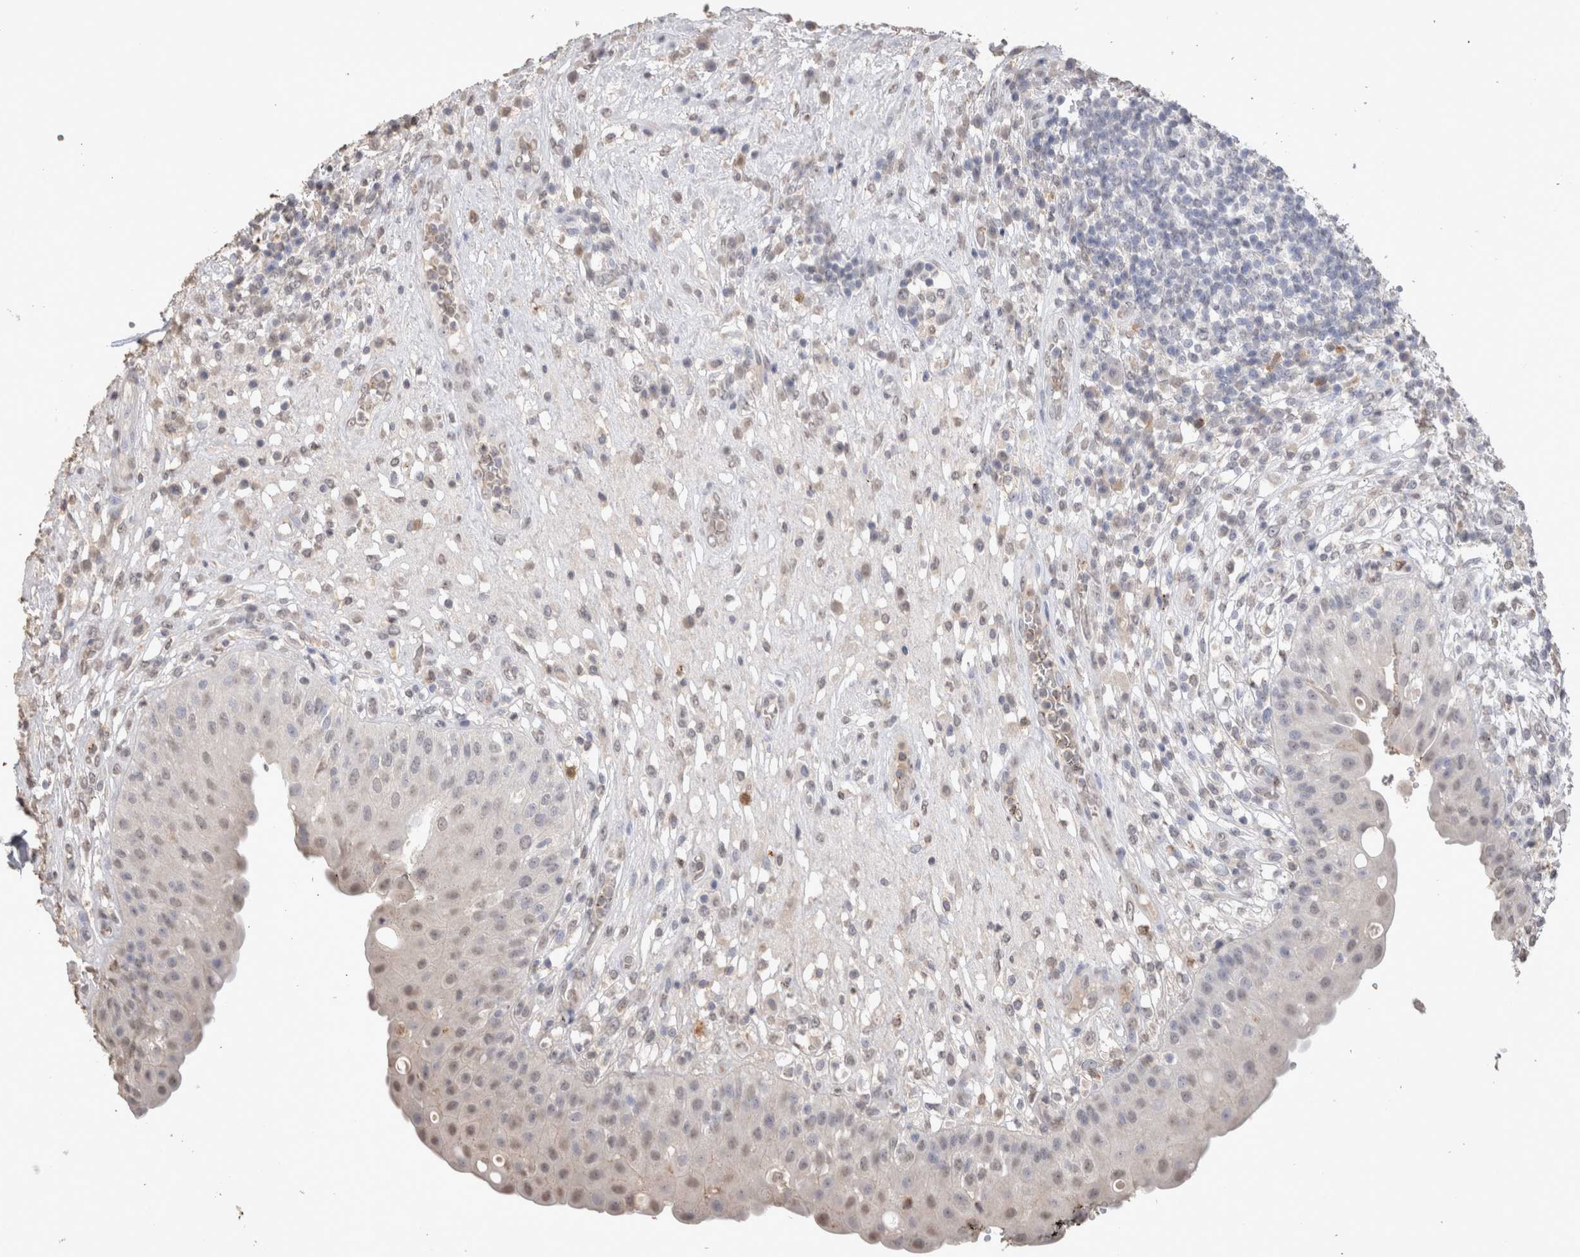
{"staining": {"intensity": "weak", "quantity": "<25%", "location": "nuclear"}, "tissue": "urinary bladder", "cell_type": "Urothelial cells", "image_type": "normal", "snomed": [{"axis": "morphology", "description": "Normal tissue, NOS"}, {"axis": "topography", "description": "Urinary bladder"}], "caption": "Immunohistochemistry of normal human urinary bladder shows no expression in urothelial cells.", "gene": "LGALS2", "patient": {"sex": "female", "age": 62}}